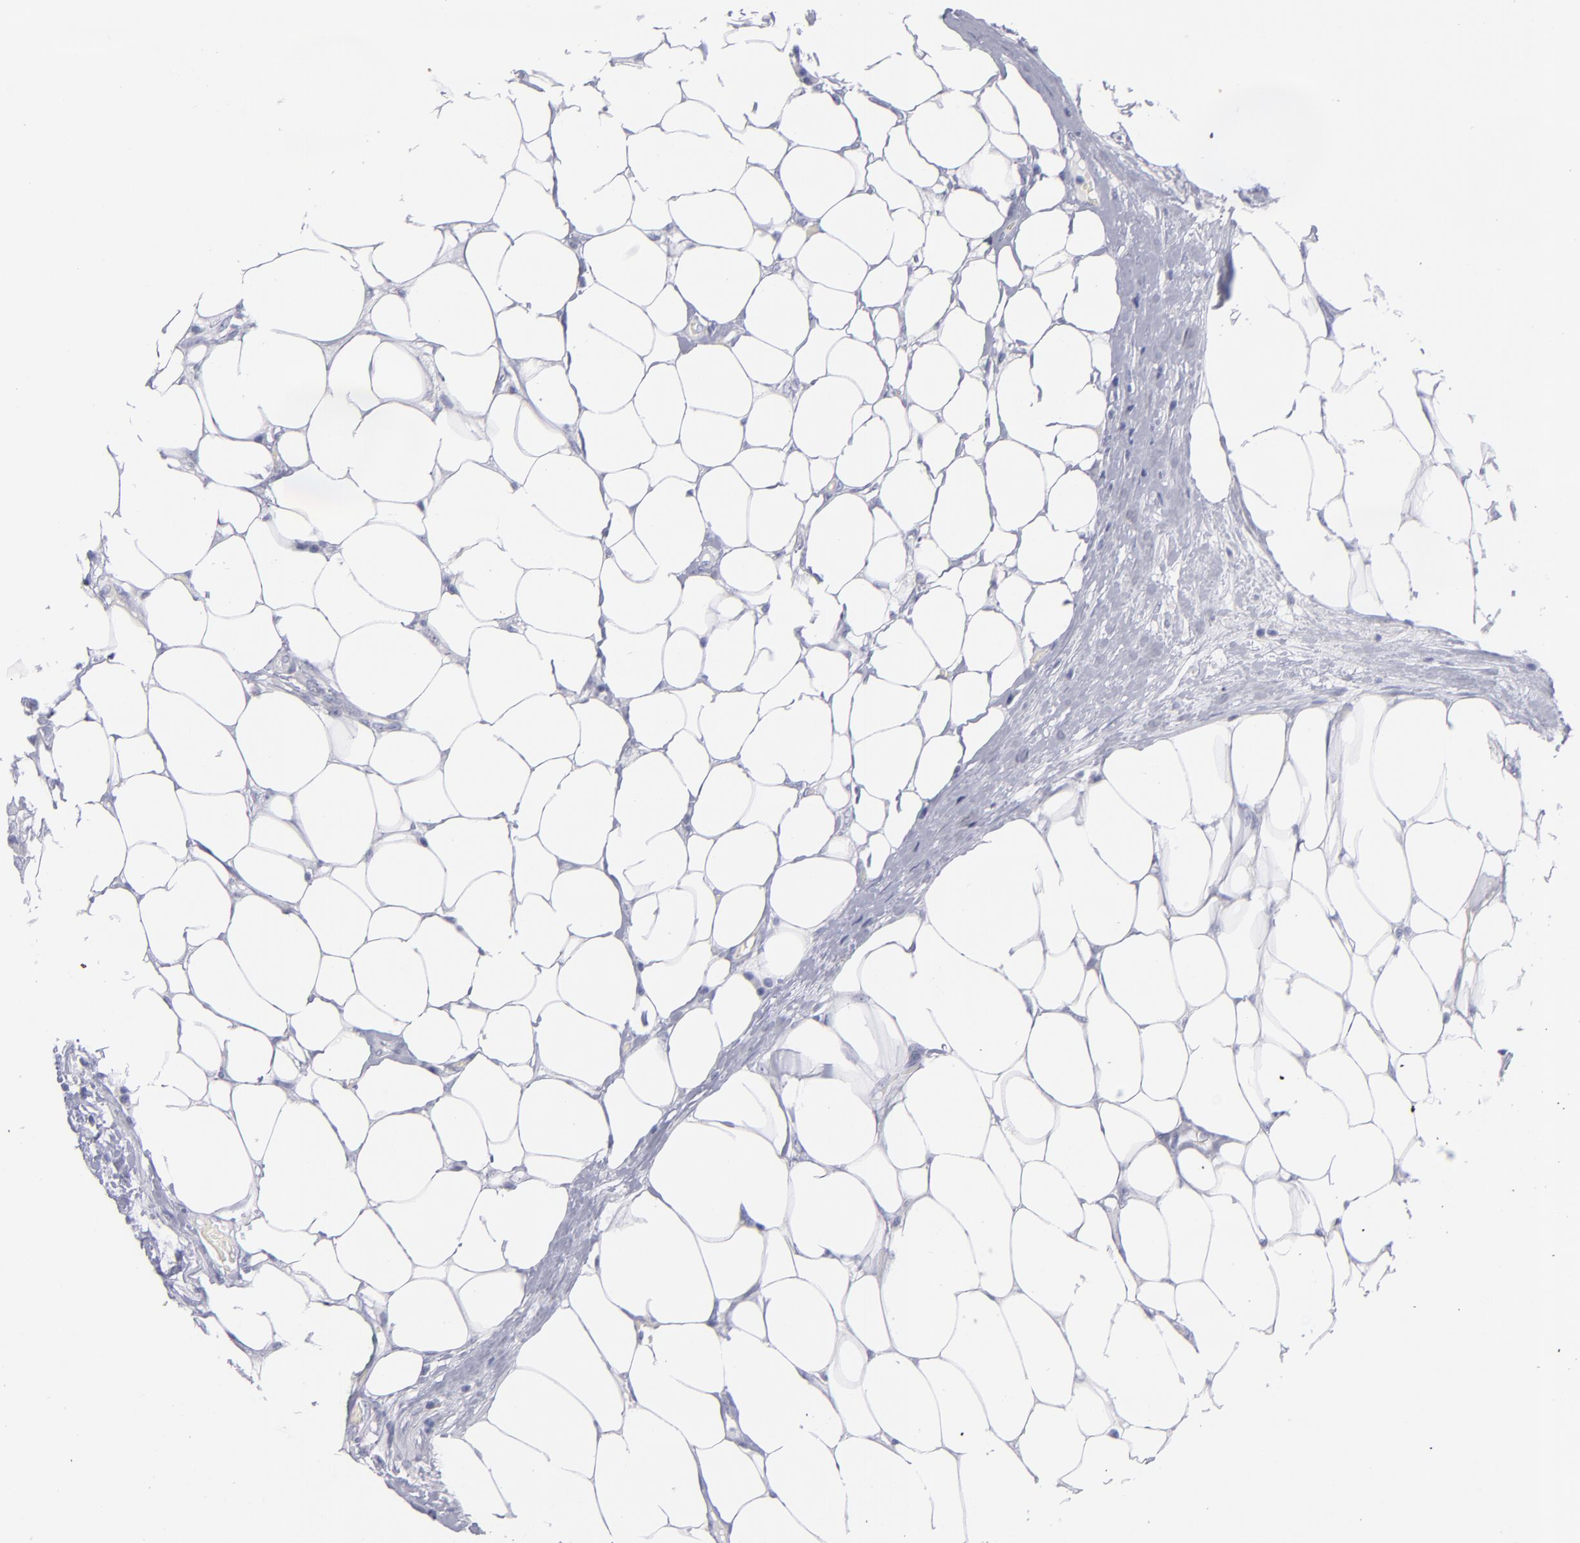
{"staining": {"intensity": "negative", "quantity": "none", "location": "none"}, "tissue": "colorectal cancer", "cell_type": "Tumor cells", "image_type": "cancer", "snomed": [{"axis": "morphology", "description": "Adenocarcinoma, NOS"}, {"axis": "topography", "description": "Colon"}], "caption": "This is an immunohistochemistry (IHC) histopathology image of colorectal adenocarcinoma. There is no positivity in tumor cells.", "gene": "MYH11", "patient": {"sex": "female", "age": 70}}